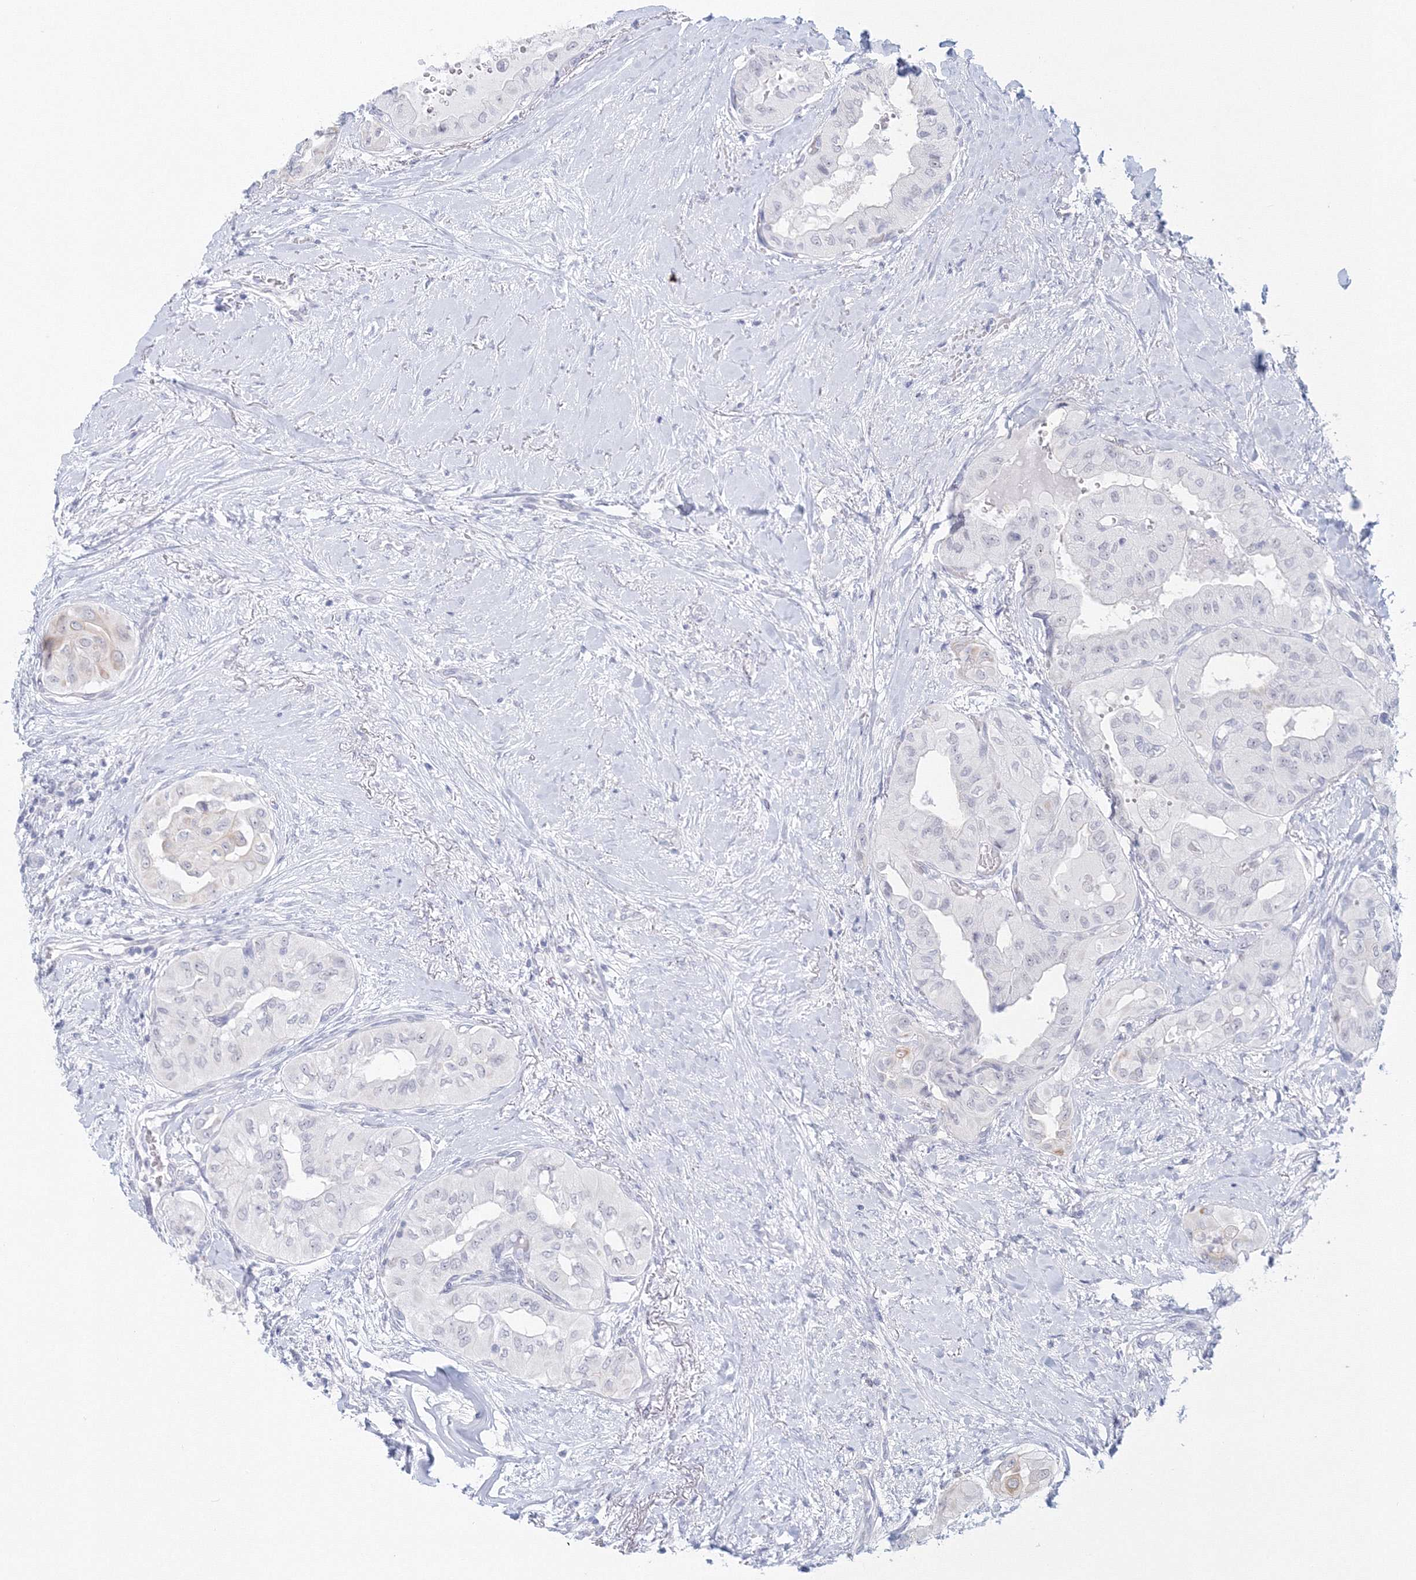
{"staining": {"intensity": "negative", "quantity": "none", "location": "none"}, "tissue": "thyroid cancer", "cell_type": "Tumor cells", "image_type": "cancer", "snomed": [{"axis": "morphology", "description": "Papillary adenocarcinoma, NOS"}, {"axis": "topography", "description": "Thyroid gland"}], "caption": "A histopathology image of human thyroid cancer is negative for staining in tumor cells.", "gene": "VSIG1", "patient": {"sex": "female", "age": 59}}